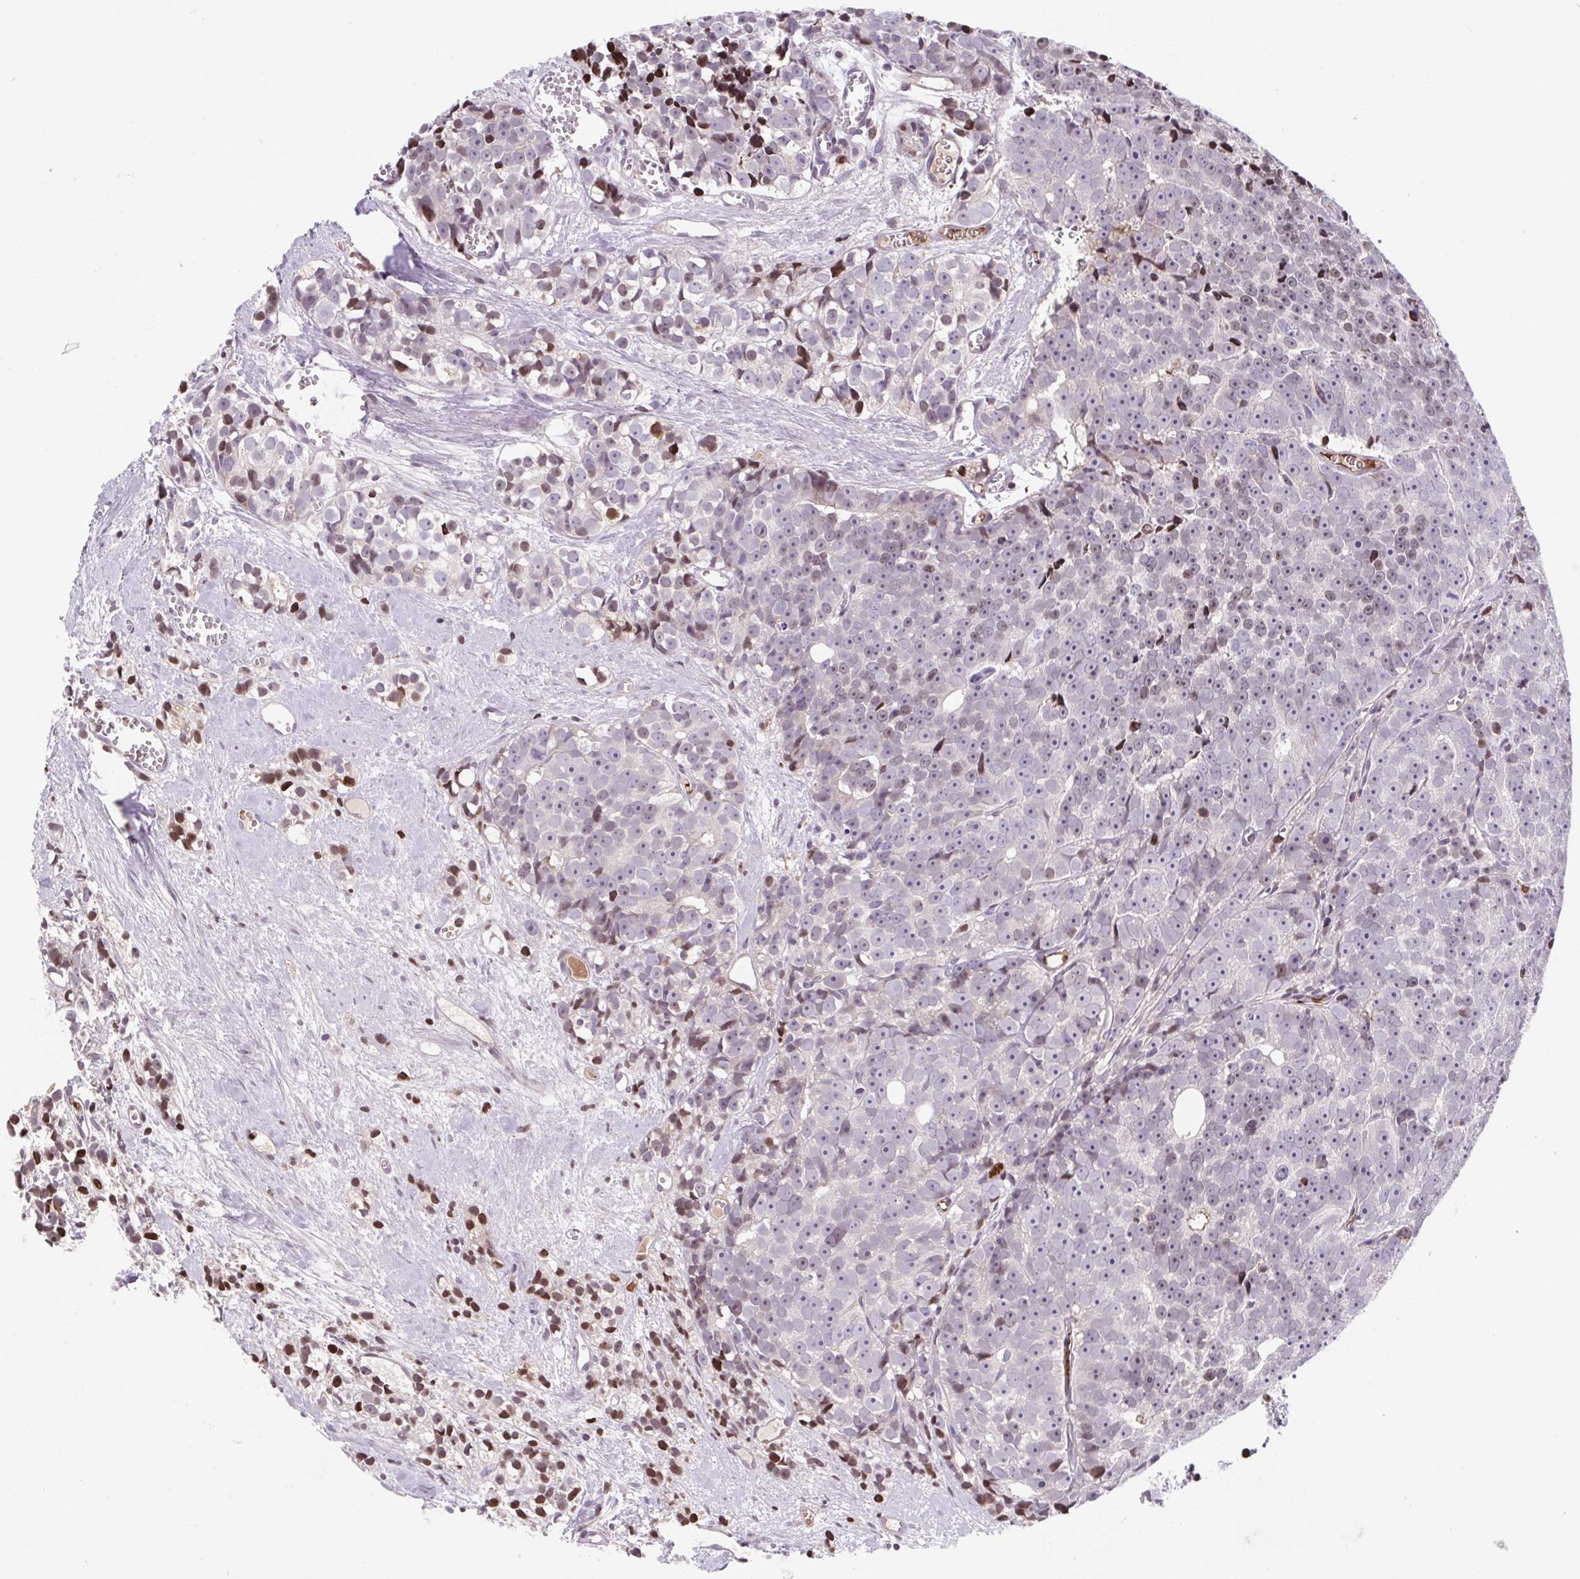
{"staining": {"intensity": "weak", "quantity": "<25%", "location": "nuclear"}, "tissue": "prostate cancer", "cell_type": "Tumor cells", "image_type": "cancer", "snomed": [{"axis": "morphology", "description": "Adenocarcinoma, High grade"}, {"axis": "topography", "description": "Prostate"}], "caption": "This micrograph is of prostate cancer (high-grade adenocarcinoma) stained with IHC to label a protein in brown with the nuclei are counter-stained blue. There is no positivity in tumor cells. Brightfield microscopy of immunohistochemistry (IHC) stained with DAB (3,3'-diaminobenzidine) (brown) and hematoxylin (blue), captured at high magnification.", "gene": "TPRG1", "patient": {"sex": "male", "age": 77}}